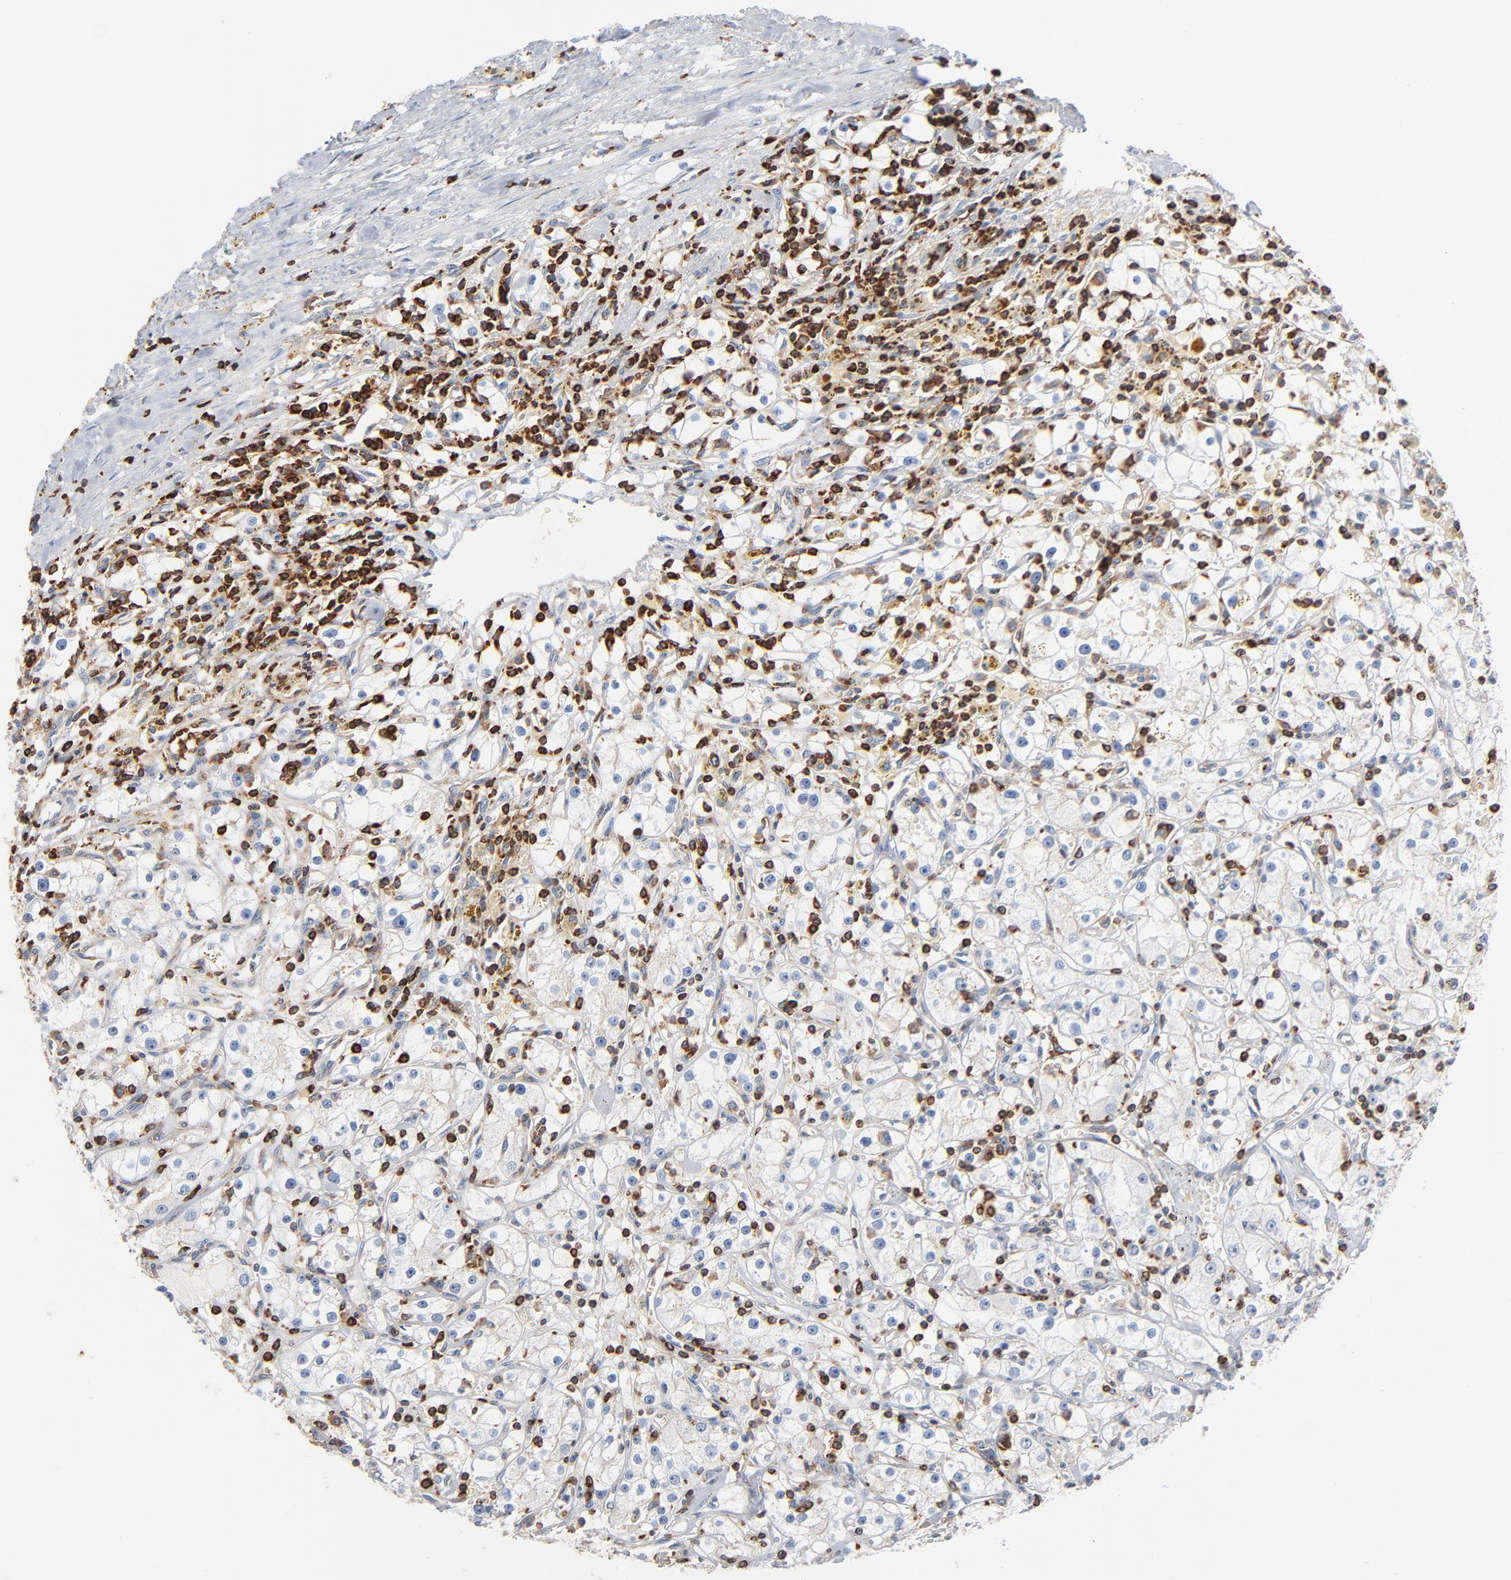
{"staining": {"intensity": "negative", "quantity": "none", "location": "none"}, "tissue": "renal cancer", "cell_type": "Tumor cells", "image_type": "cancer", "snomed": [{"axis": "morphology", "description": "Adenocarcinoma, NOS"}, {"axis": "topography", "description": "Kidney"}], "caption": "Renal adenocarcinoma was stained to show a protein in brown. There is no significant staining in tumor cells. Nuclei are stained in blue.", "gene": "SH3KBP1", "patient": {"sex": "male", "age": 56}}